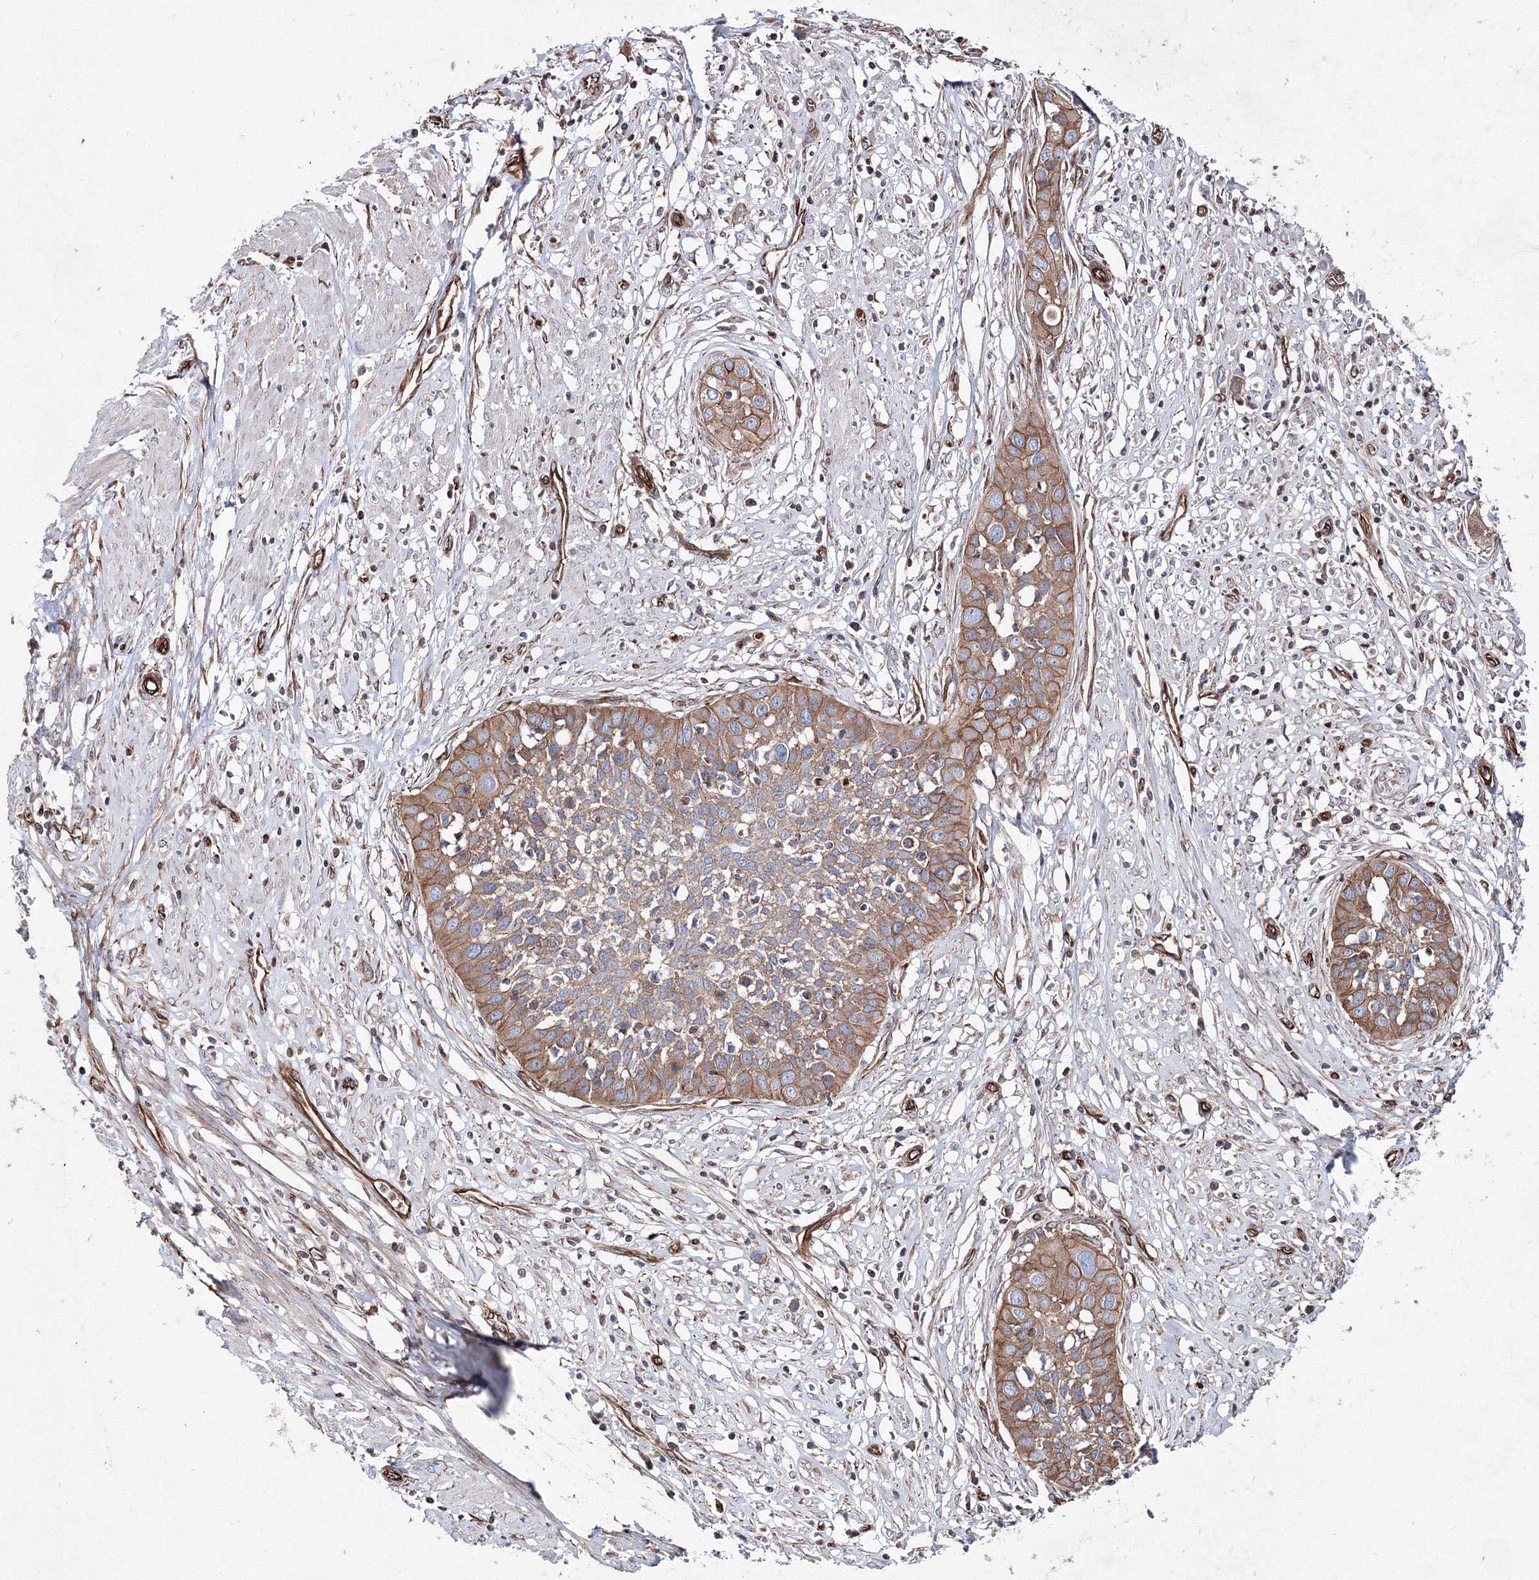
{"staining": {"intensity": "moderate", "quantity": ">75%", "location": "cytoplasmic/membranous"}, "tissue": "cervical cancer", "cell_type": "Tumor cells", "image_type": "cancer", "snomed": [{"axis": "morphology", "description": "Squamous cell carcinoma, NOS"}, {"axis": "topography", "description": "Cervix"}], "caption": "Cervical cancer (squamous cell carcinoma) stained for a protein reveals moderate cytoplasmic/membranous positivity in tumor cells.", "gene": "ANKRD37", "patient": {"sex": "female", "age": 34}}